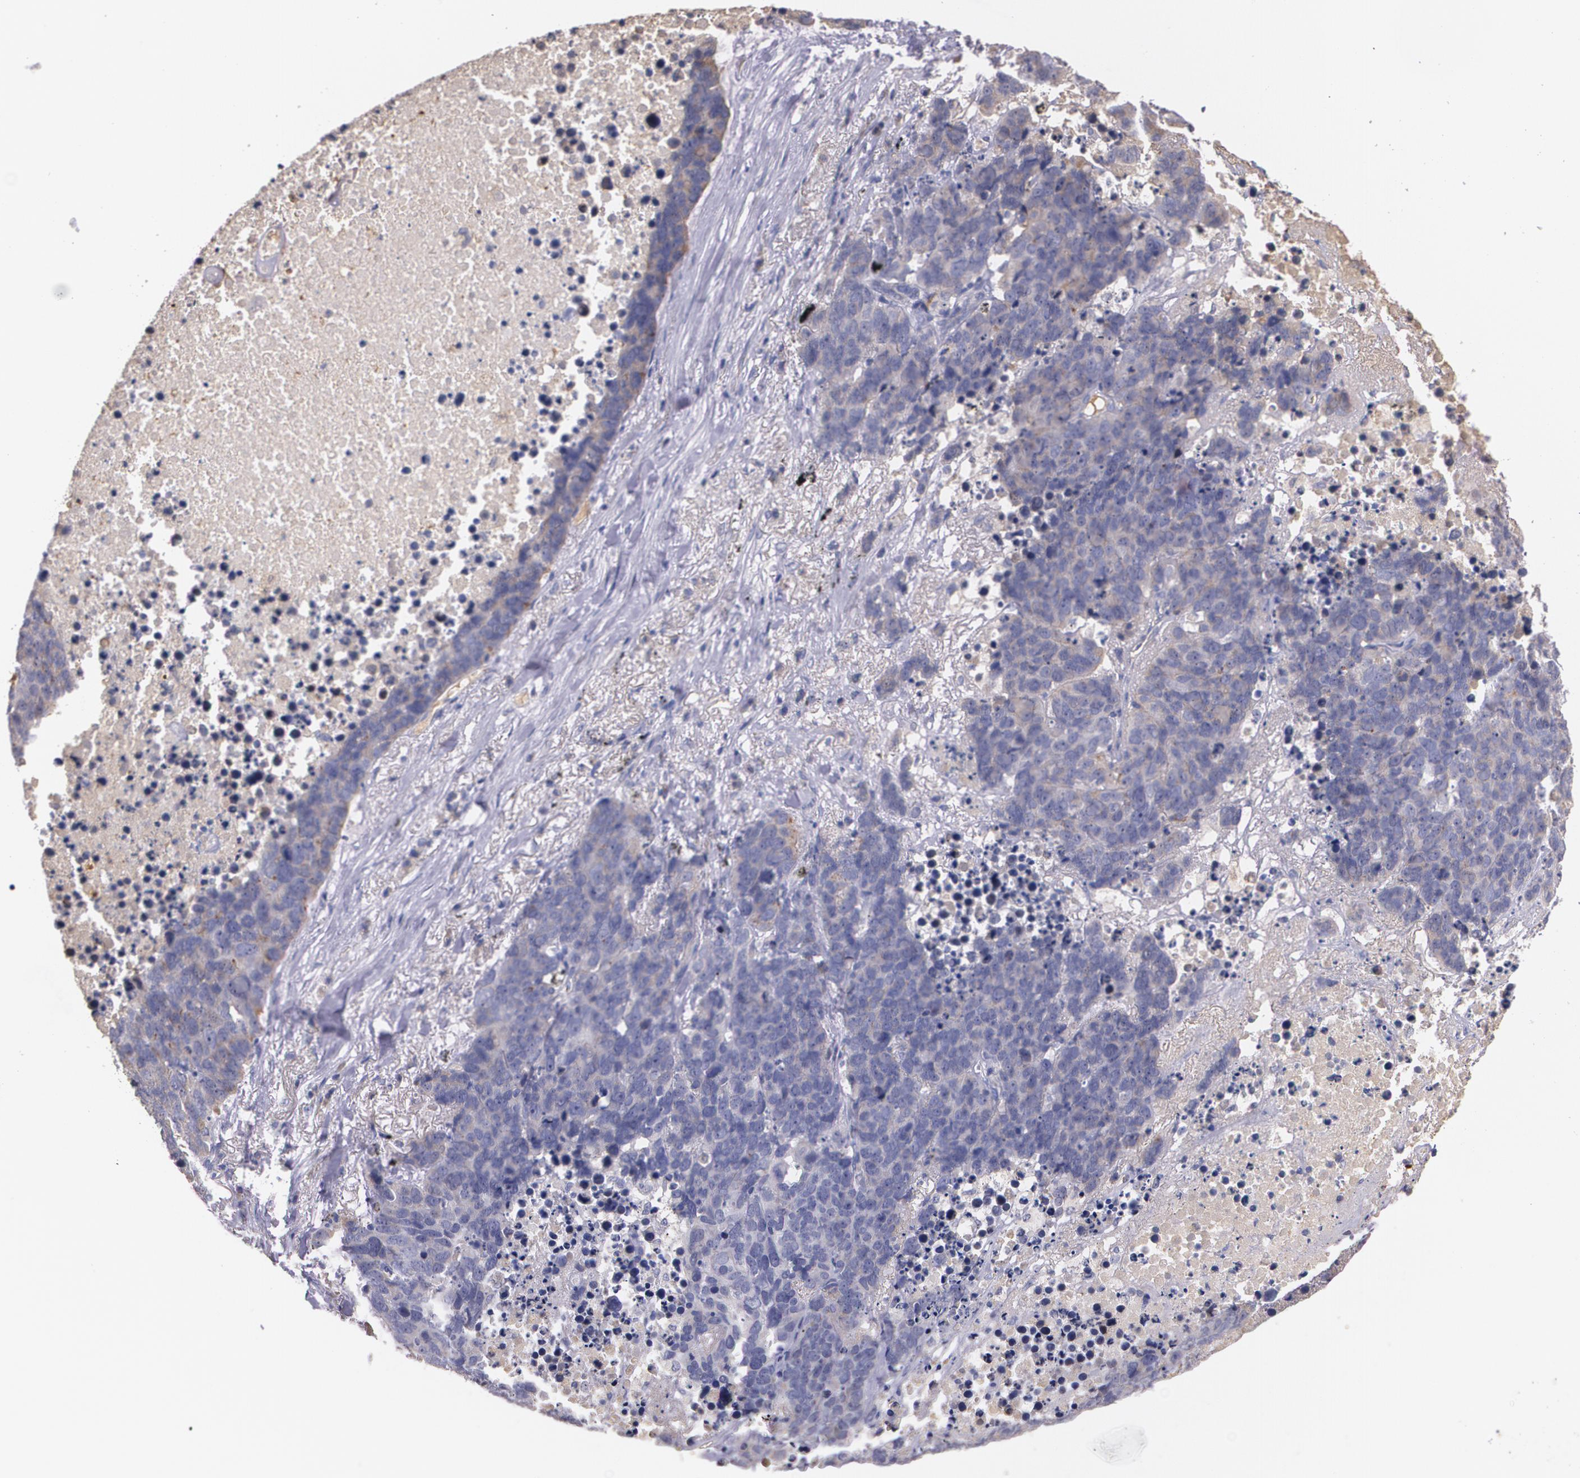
{"staining": {"intensity": "weak", "quantity": "<25%", "location": "cytoplasmic/membranous"}, "tissue": "lung cancer", "cell_type": "Tumor cells", "image_type": "cancer", "snomed": [{"axis": "morphology", "description": "Carcinoid, malignant, NOS"}, {"axis": "topography", "description": "Lung"}], "caption": "Tumor cells are negative for protein expression in human lung carcinoid (malignant).", "gene": "AMBP", "patient": {"sex": "male", "age": 60}}